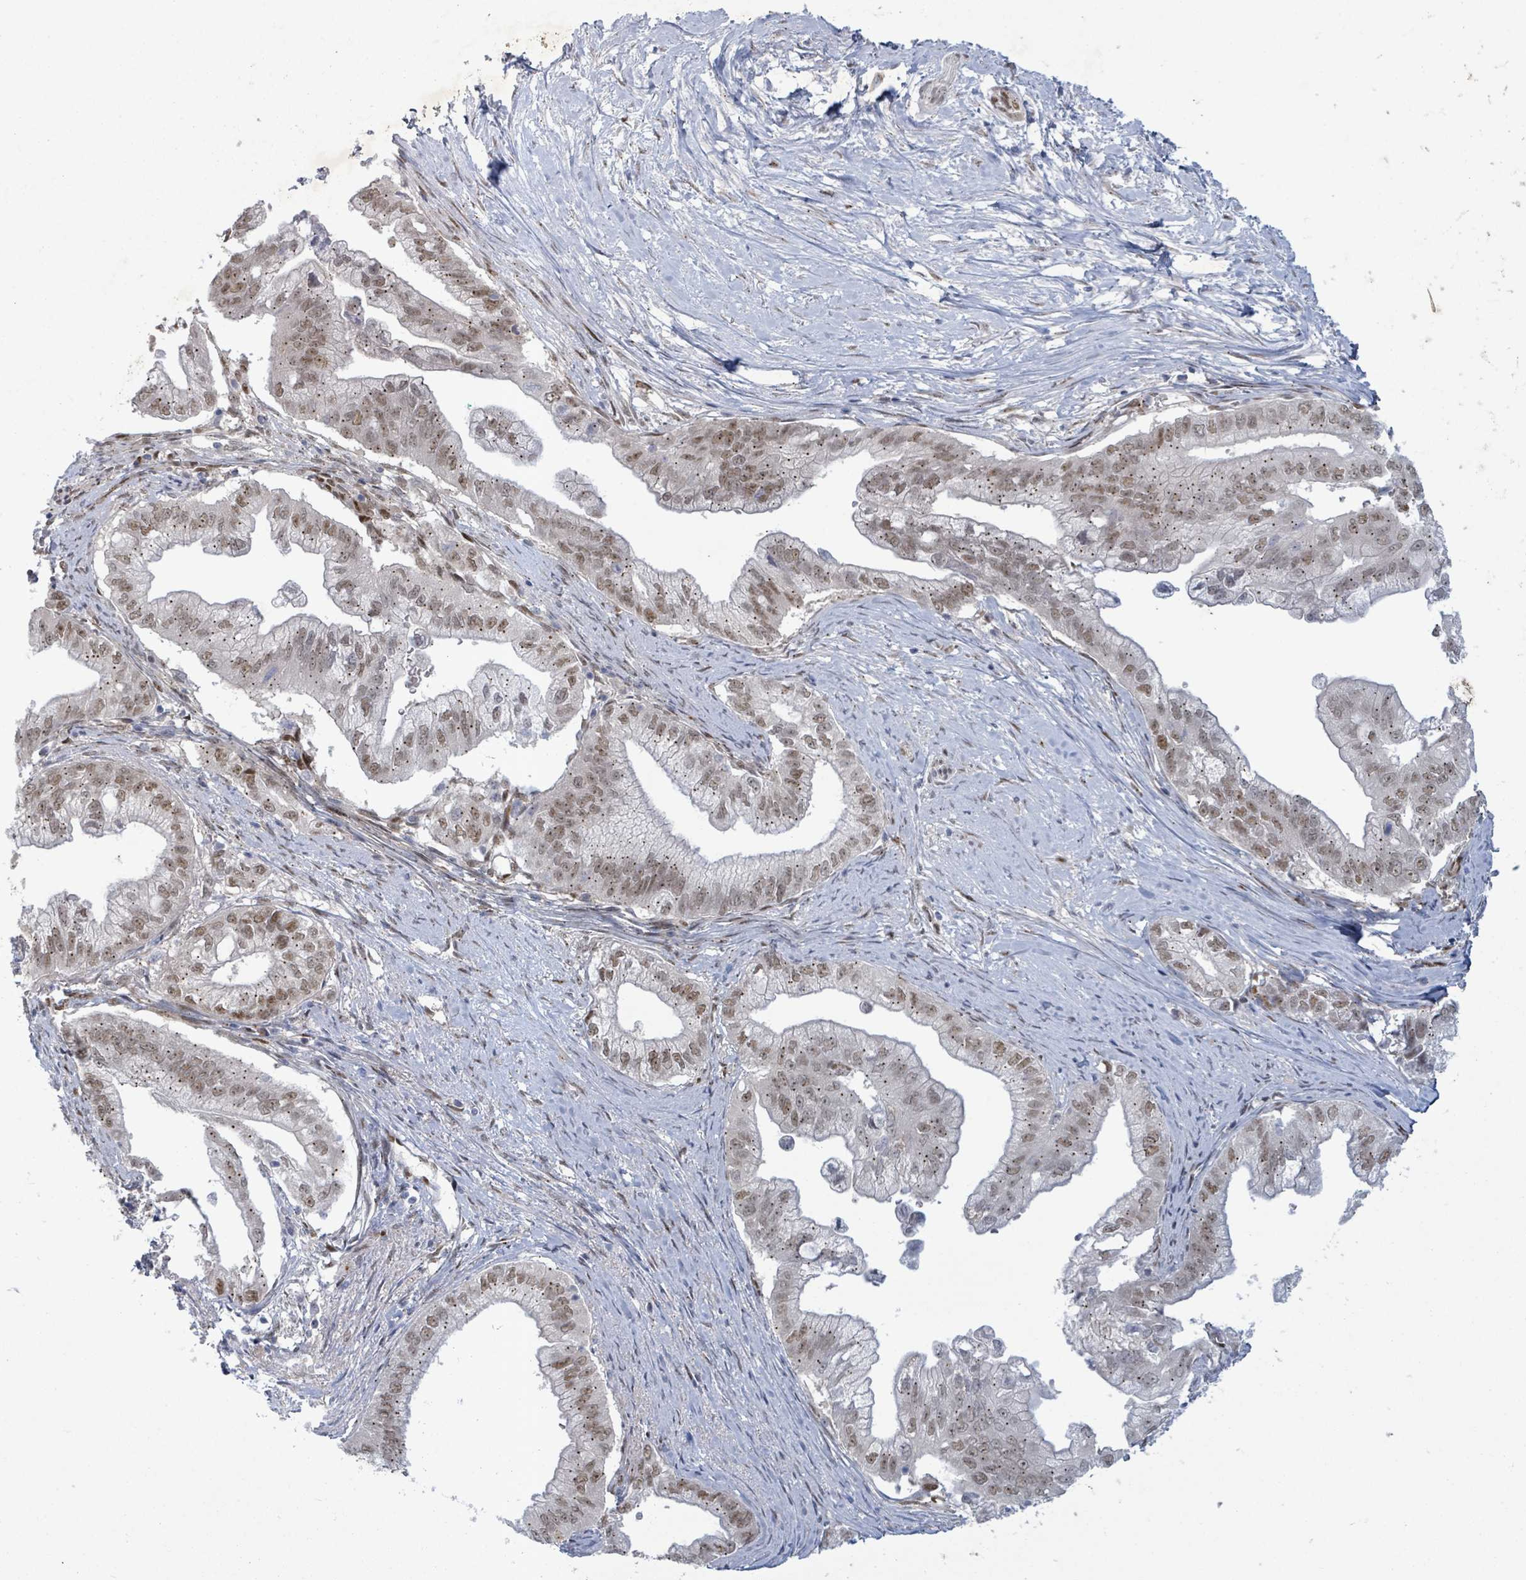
{"staining": {"intensity": "moderate", "quantity": "25%-75%", "location": "nuclear"}, "tissue": "pancreatic cancer", "cell_type": "Tumor cells", "image_type": "cancer", "snomed": [{"axis": "morphology", "description": "Adenocarcinoma, NOS"}, {"axis": "topography", "description": "Pancreas"}], "caption": "DAB (3,3'-diaminobenzidine) immunohistochemical staining of human adenocarcinoma (pancreatic) shows moderate nuclear protein staining in approximately 25%-75% of tumor cells. The protein is shown in brown color, while the nuclei are stained blue.", "gene": "TUSC1", "patient": {"sex": "male", "age": 70}}